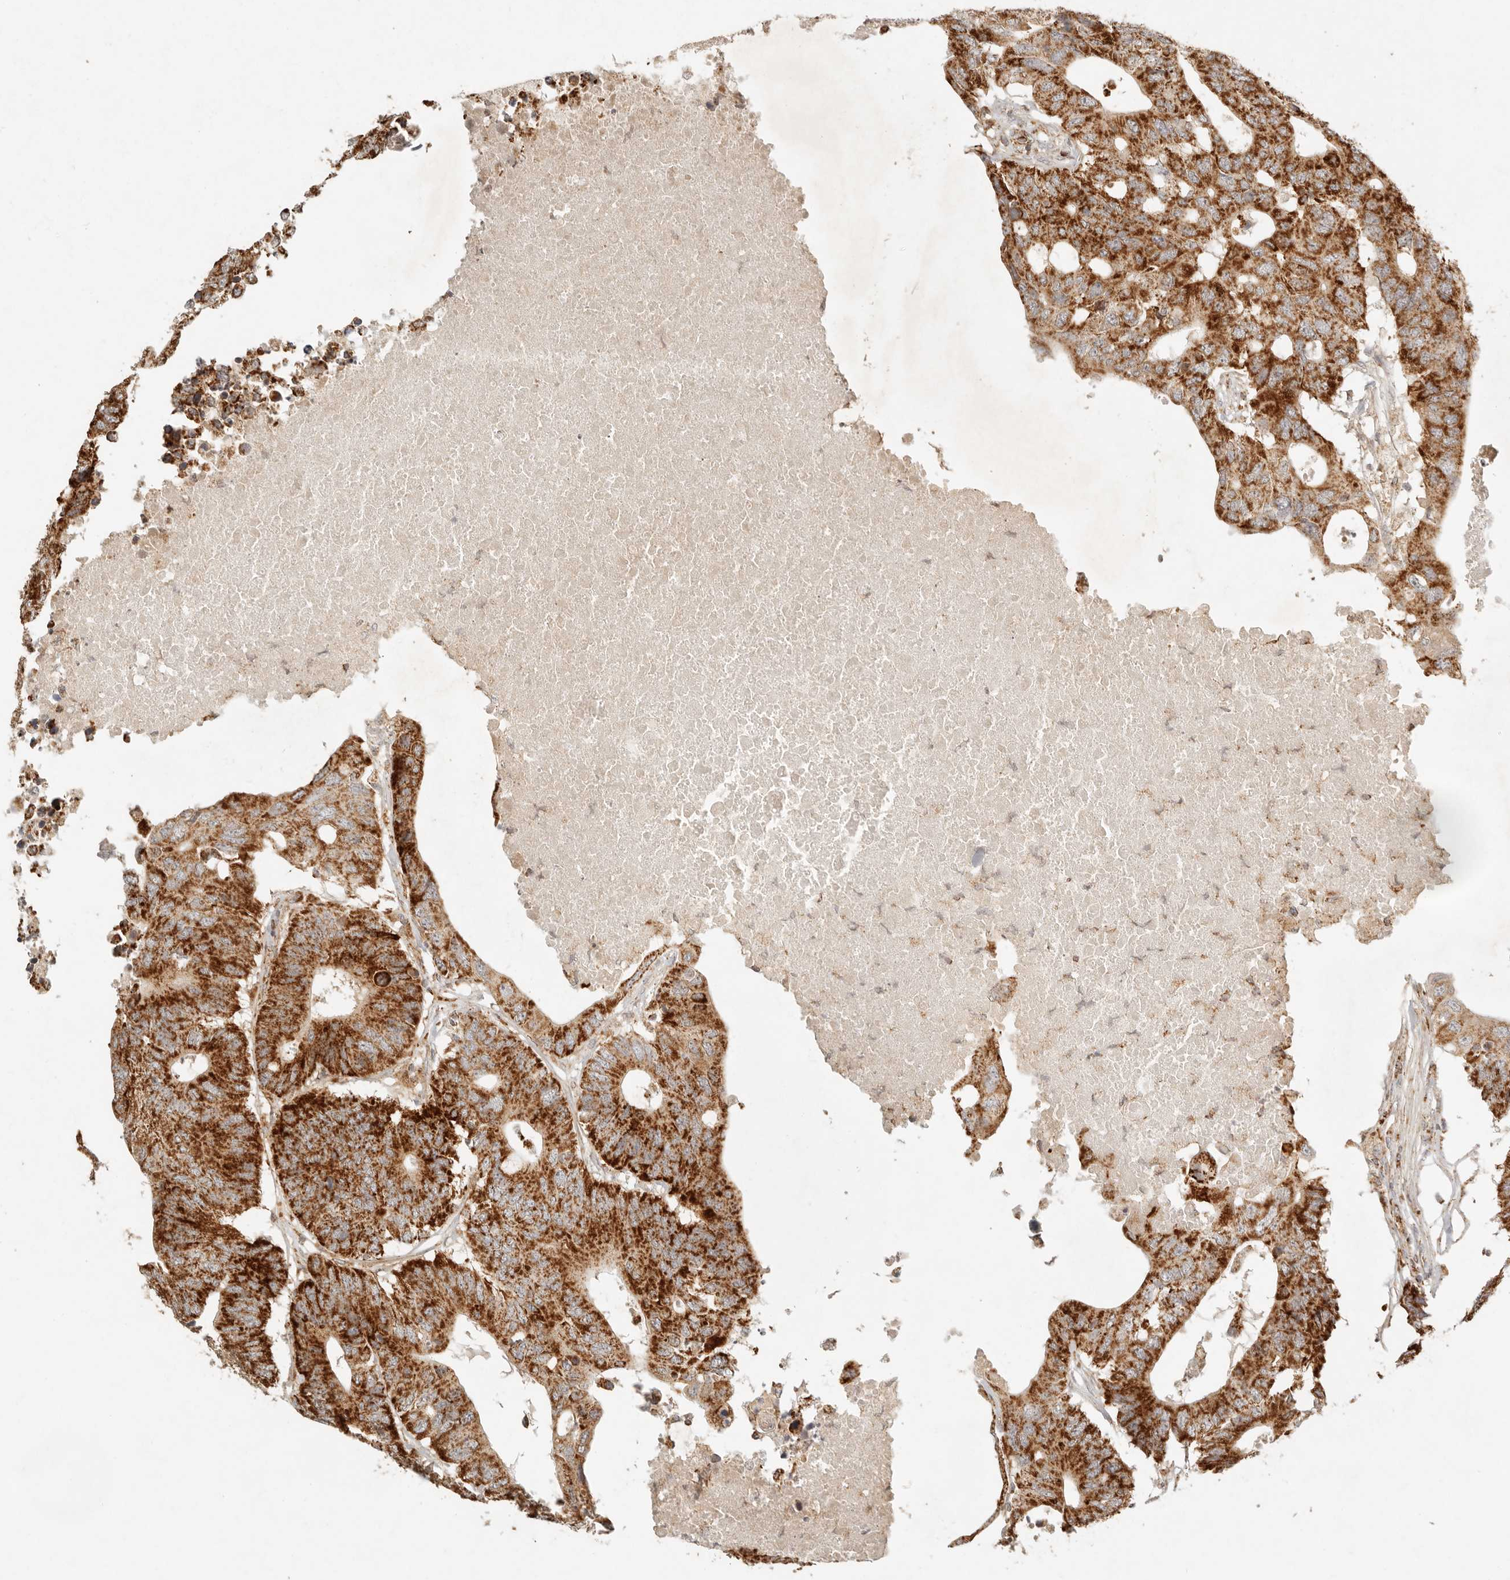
{"staining": {"intensity": "strong", "quantity": ">75%", "location": "cytoplasmic/membranous"}, "tissue": "colorectal cancer", "cell_type": "Tumor cells", "image_type": "cancer", "snomed": [{"axis": "morphology", "description": "Adenocarcinoma, NOS"}, {"axis": "topography", "description": "Colon"}], "caption": "Protein analysis of adenocarcinoma (colorectal) tissue displays strong cytoplasmic/membranous positivity in approximately >75% of tumor cells.", "gene": "MRPL55", "patient": {"sex": "male", "age": 71}}